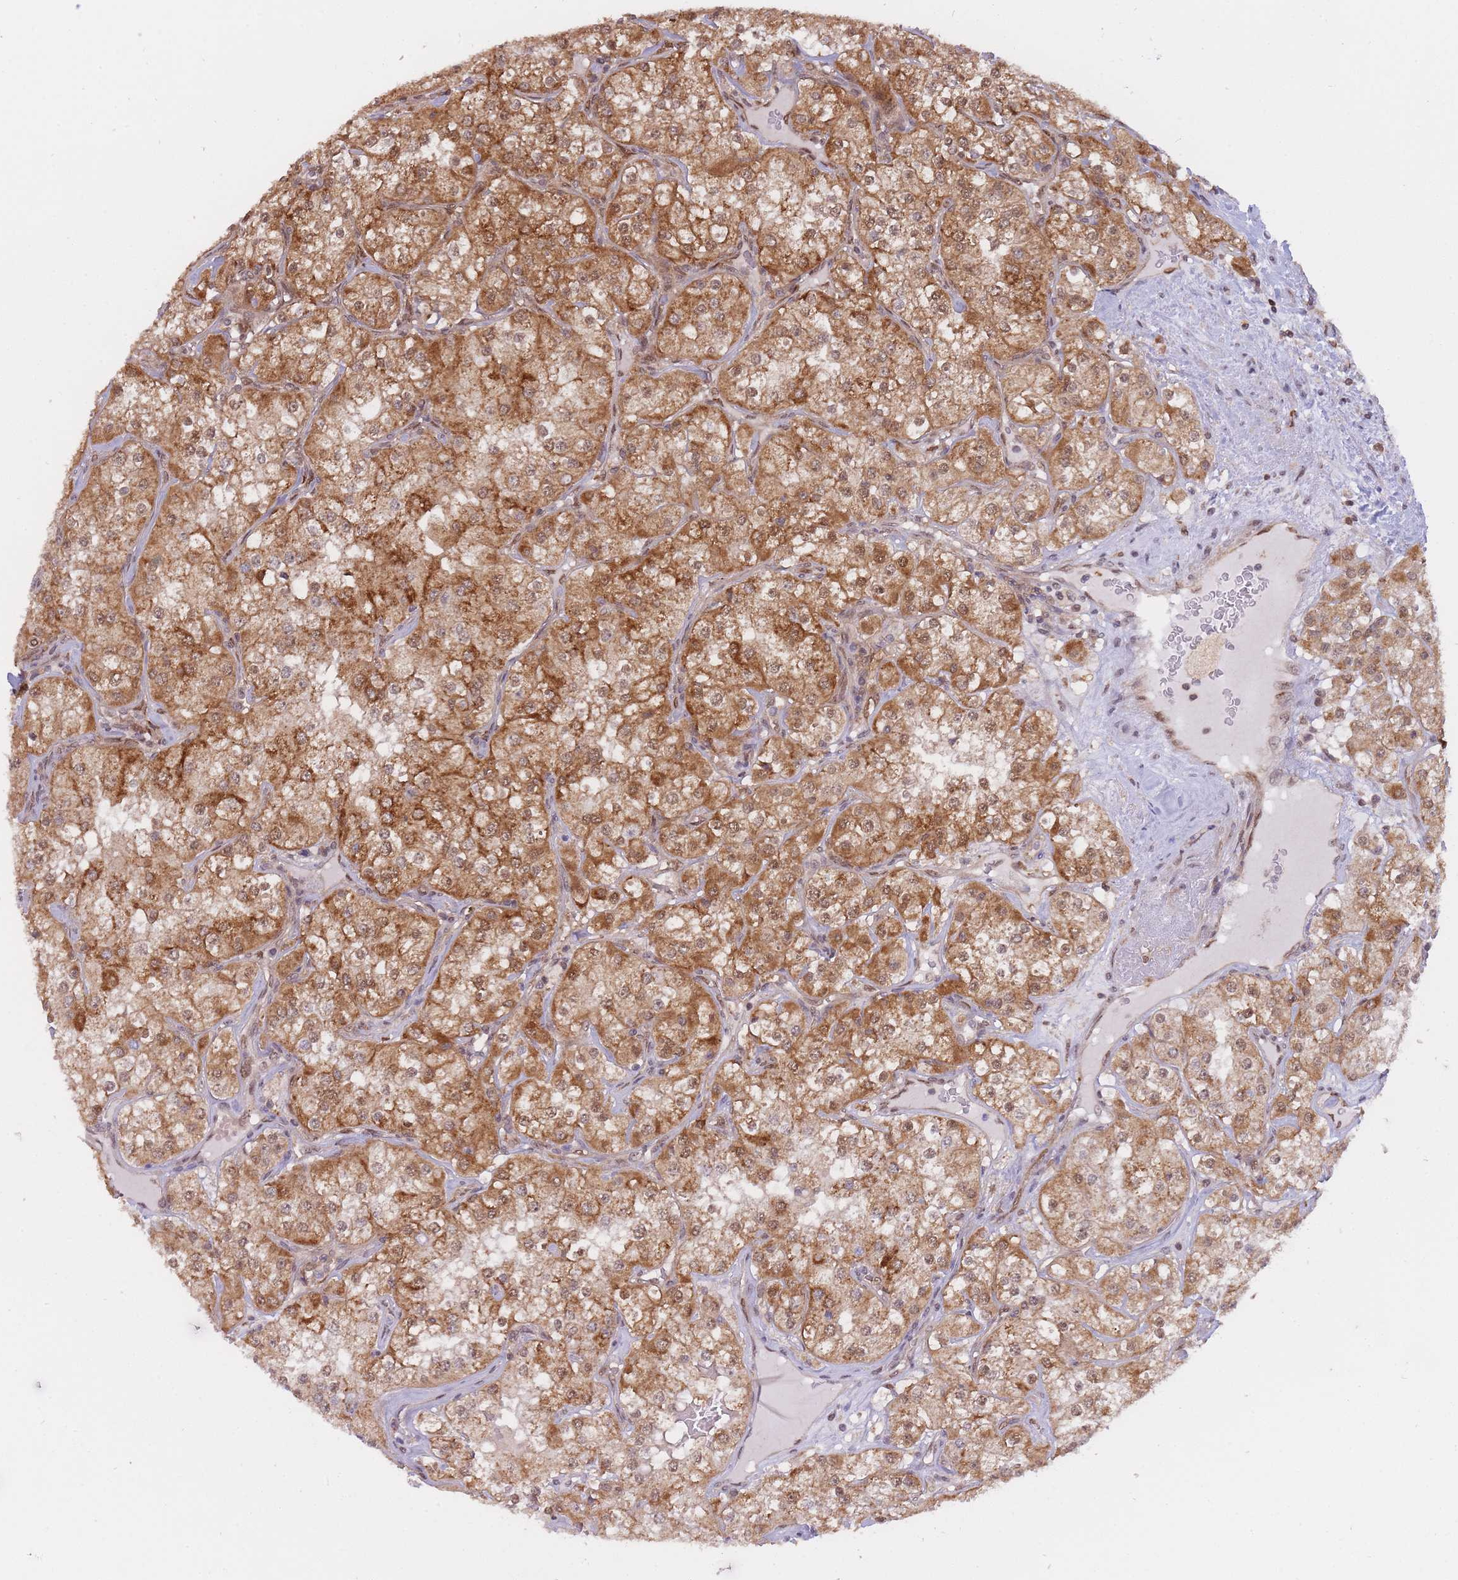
{"staining": {"intensity": "moderate", "quantity": ">75%", "location": "cytoplasmic/membranous"}, "tissue": "renal cancer", "cell_type": "Tumor cells", "image_type": "cancer", "snomed": [{"axis": "morphology", "description": "Adenocarcinoma, NOS"}, {"axis": "topography", "description": "Kidney"}], "caption": "Immunohistochemistry micrograph of renal cancer (adenocarcinoma) stained for a protein (brown), which demonstrates medium levels of moderate cytoplasmic/membranous staining in about >75% of tumor cells.", "gene": "NSFL1C", "patient": {"sex": "male", "age": 77}}